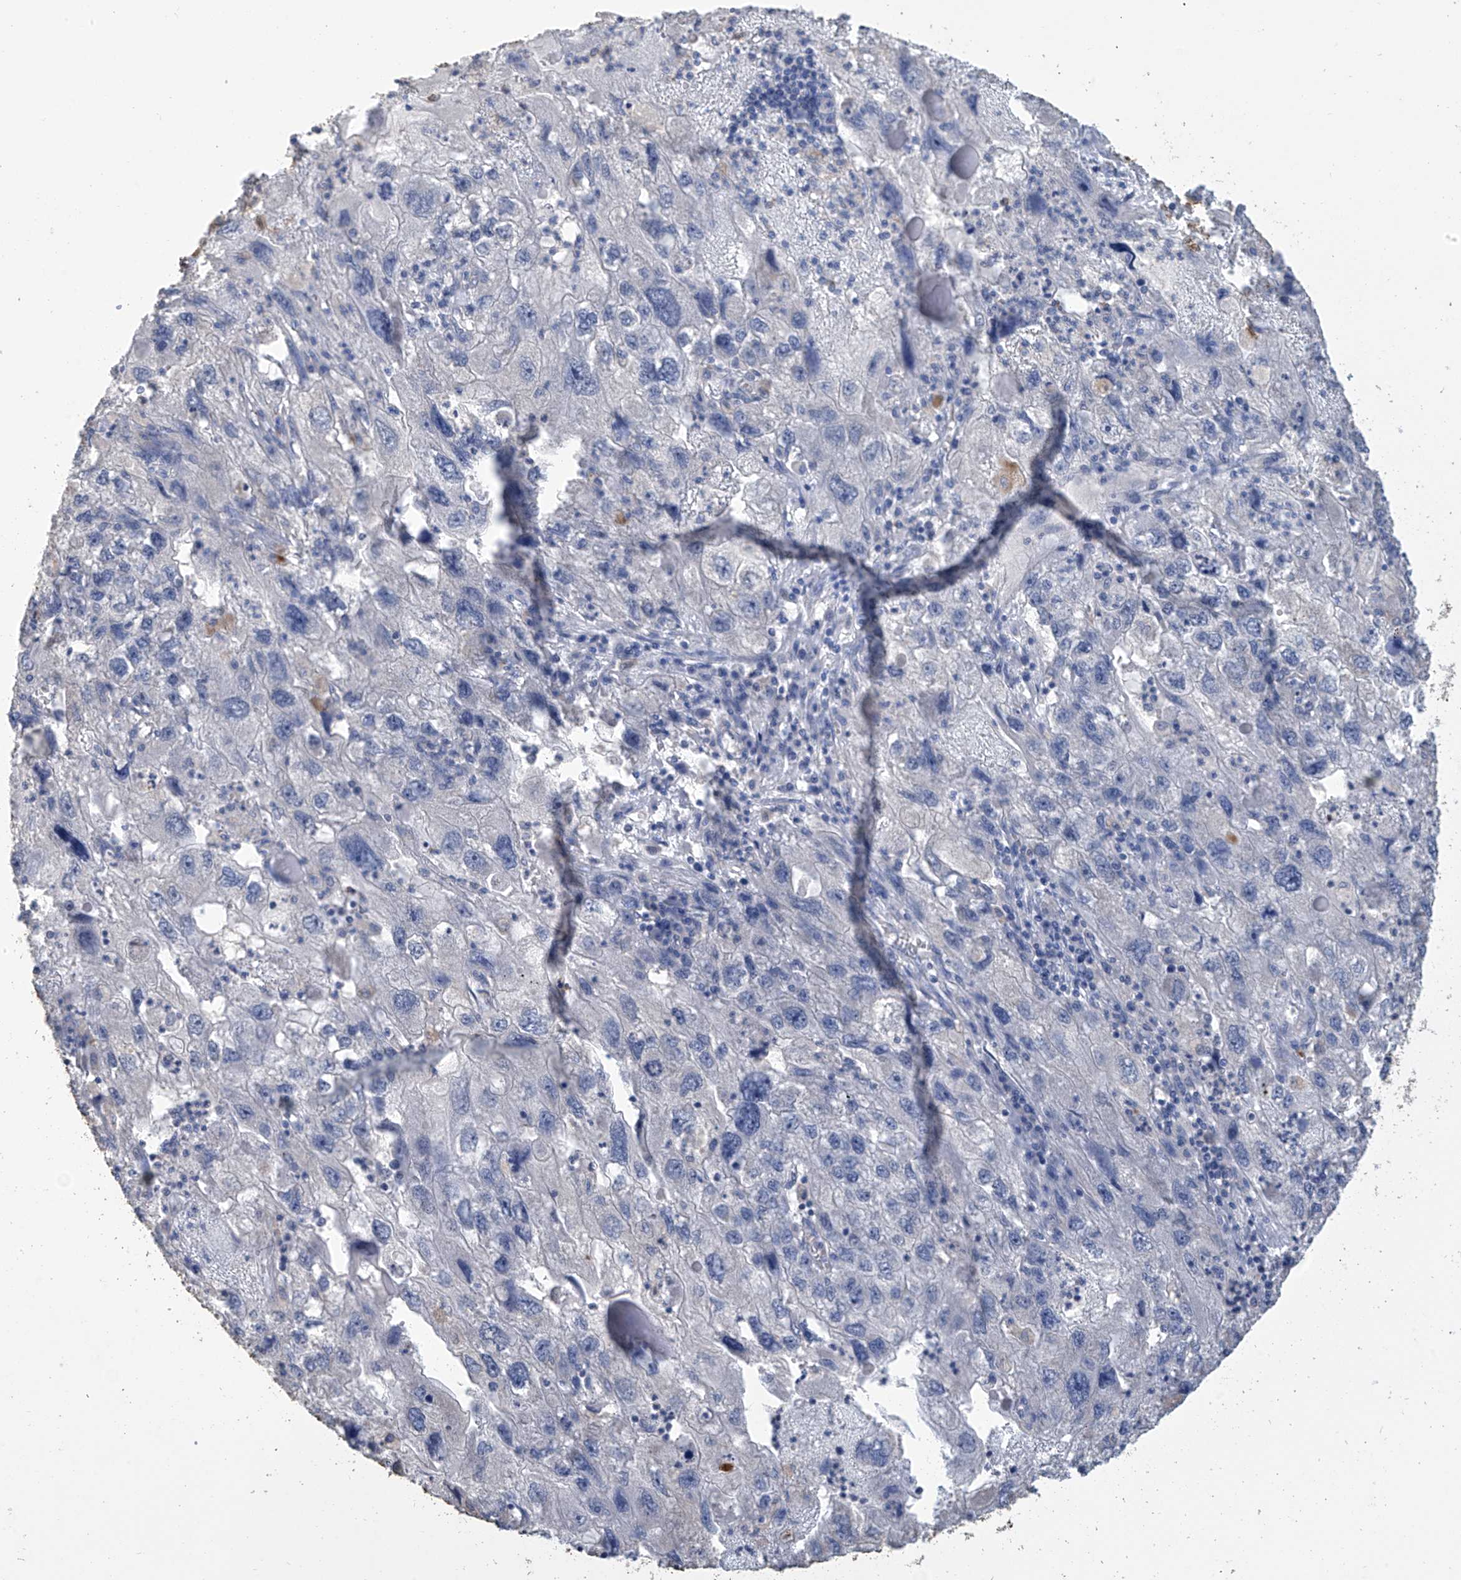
{"staining": {"intensity": "negative", "quantity": "none", "location": "none"}, "tissue": "endometrial cancer", "cell_type": "Tumor cells", "image_type": "cancer", "snomed": [{"axis": "morphology", "description": "Adenocarcinoma, NOS"}, {"axis": "topography", "description": "Endometrium"}], "caption": "An immunohistochemistry (IHC) photomicrograph of endometrial cancer is shown. There is no staining in tumor cells of endometrial cancer.", "gene": "OGT", "patient": {"sex": "female", "age": 49}}